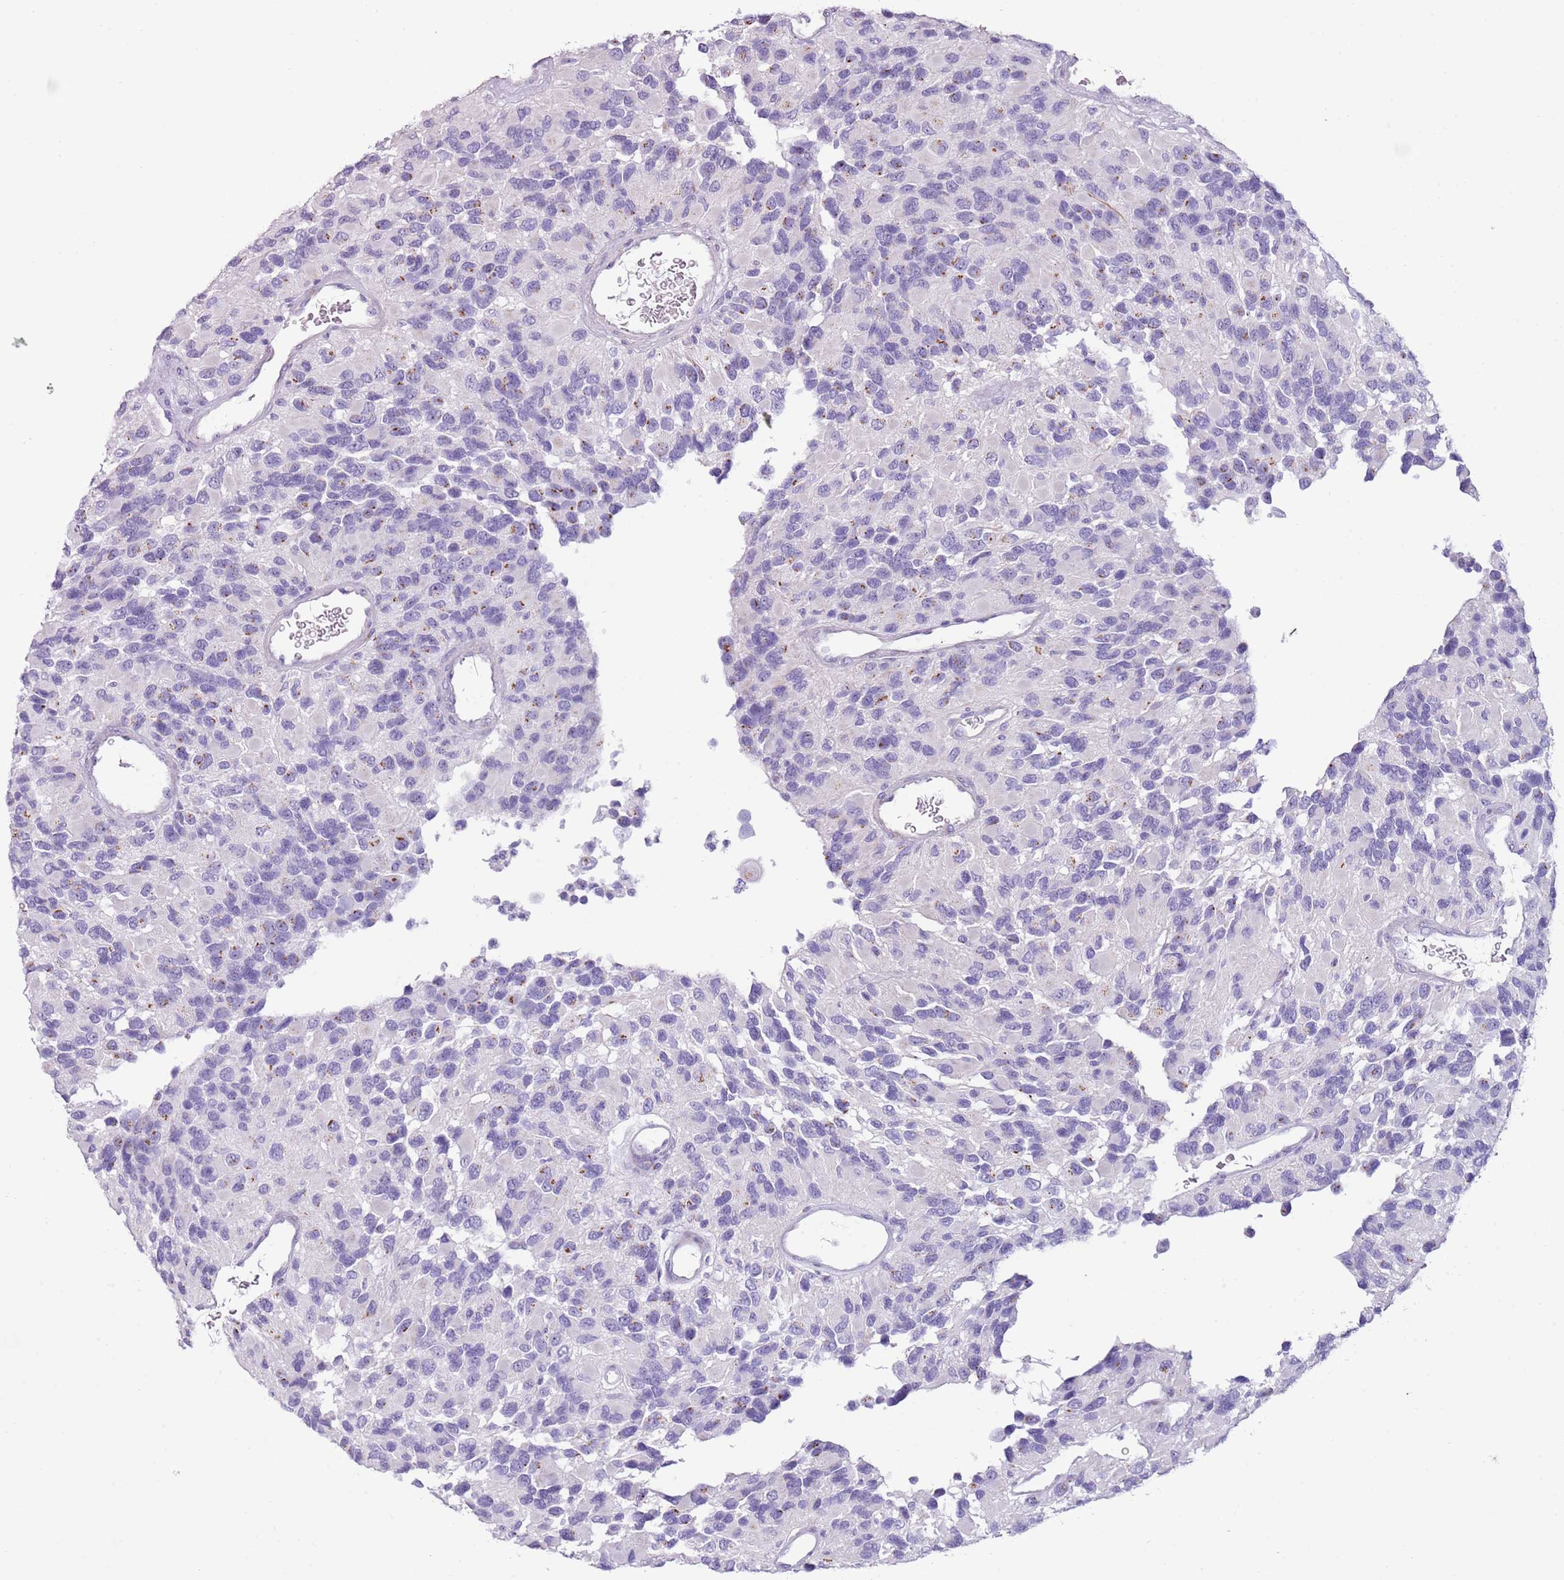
{"staining": {"intensity": "negative", "quantity": "none", "location": "none"}, "tissue": "glioma", "cell_type": "Tumor cells", "image_type": "cancer", "snomed": [{"axis": "morphology", "description": "Glioma, malignant, High grade"}, {"axis": "topography", "description": "Brain"}], "caption": "Immunohistochemical staining of glioma shows no significant positivity in tumor cells. (Immunohistochemistry (ihc), brightfield microscopy, high magnification).", "gene": "NBPF6", "patient": {"sex": "male", "age": 77}}